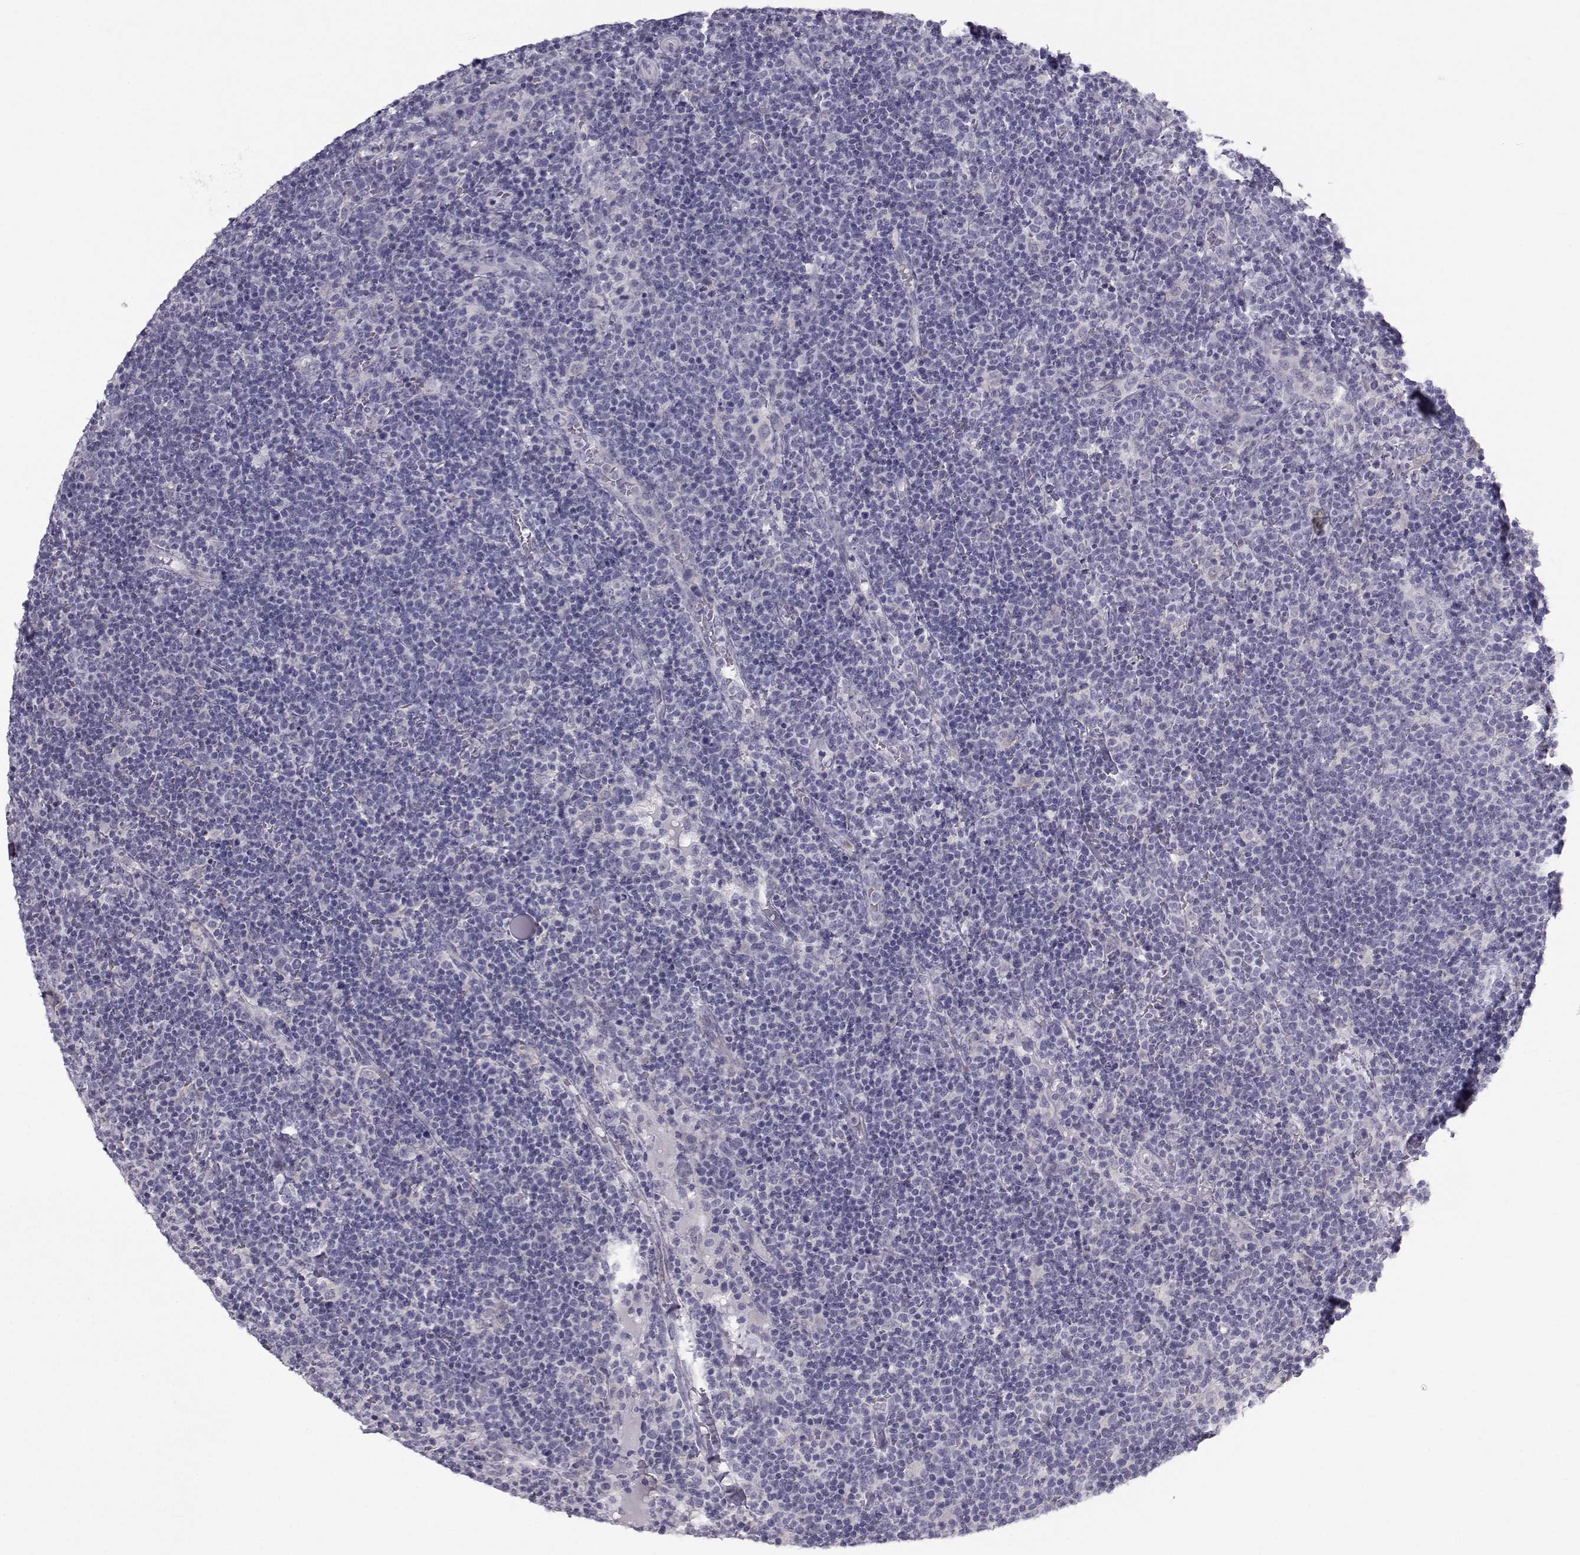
{"staining": {"intensity": "negative", "quantity": "none", "location": "none"}, "tissue": "lymphoma", "cell_type": "Tumor cells", "image_type": "cancer", "snomed": [{"axis": "morphology", "description": "Malignant lymphoma, non-Hodgkin's type, High grade"}, {"axis": "topography", "description": "Lymph node"}], "caption": "This is an immunohistochemistry micrograph of human lymphoma. There is no staining in tumor cells.", "gene": "GARIN3", "patient": {"sex": "male", "age": 61}}